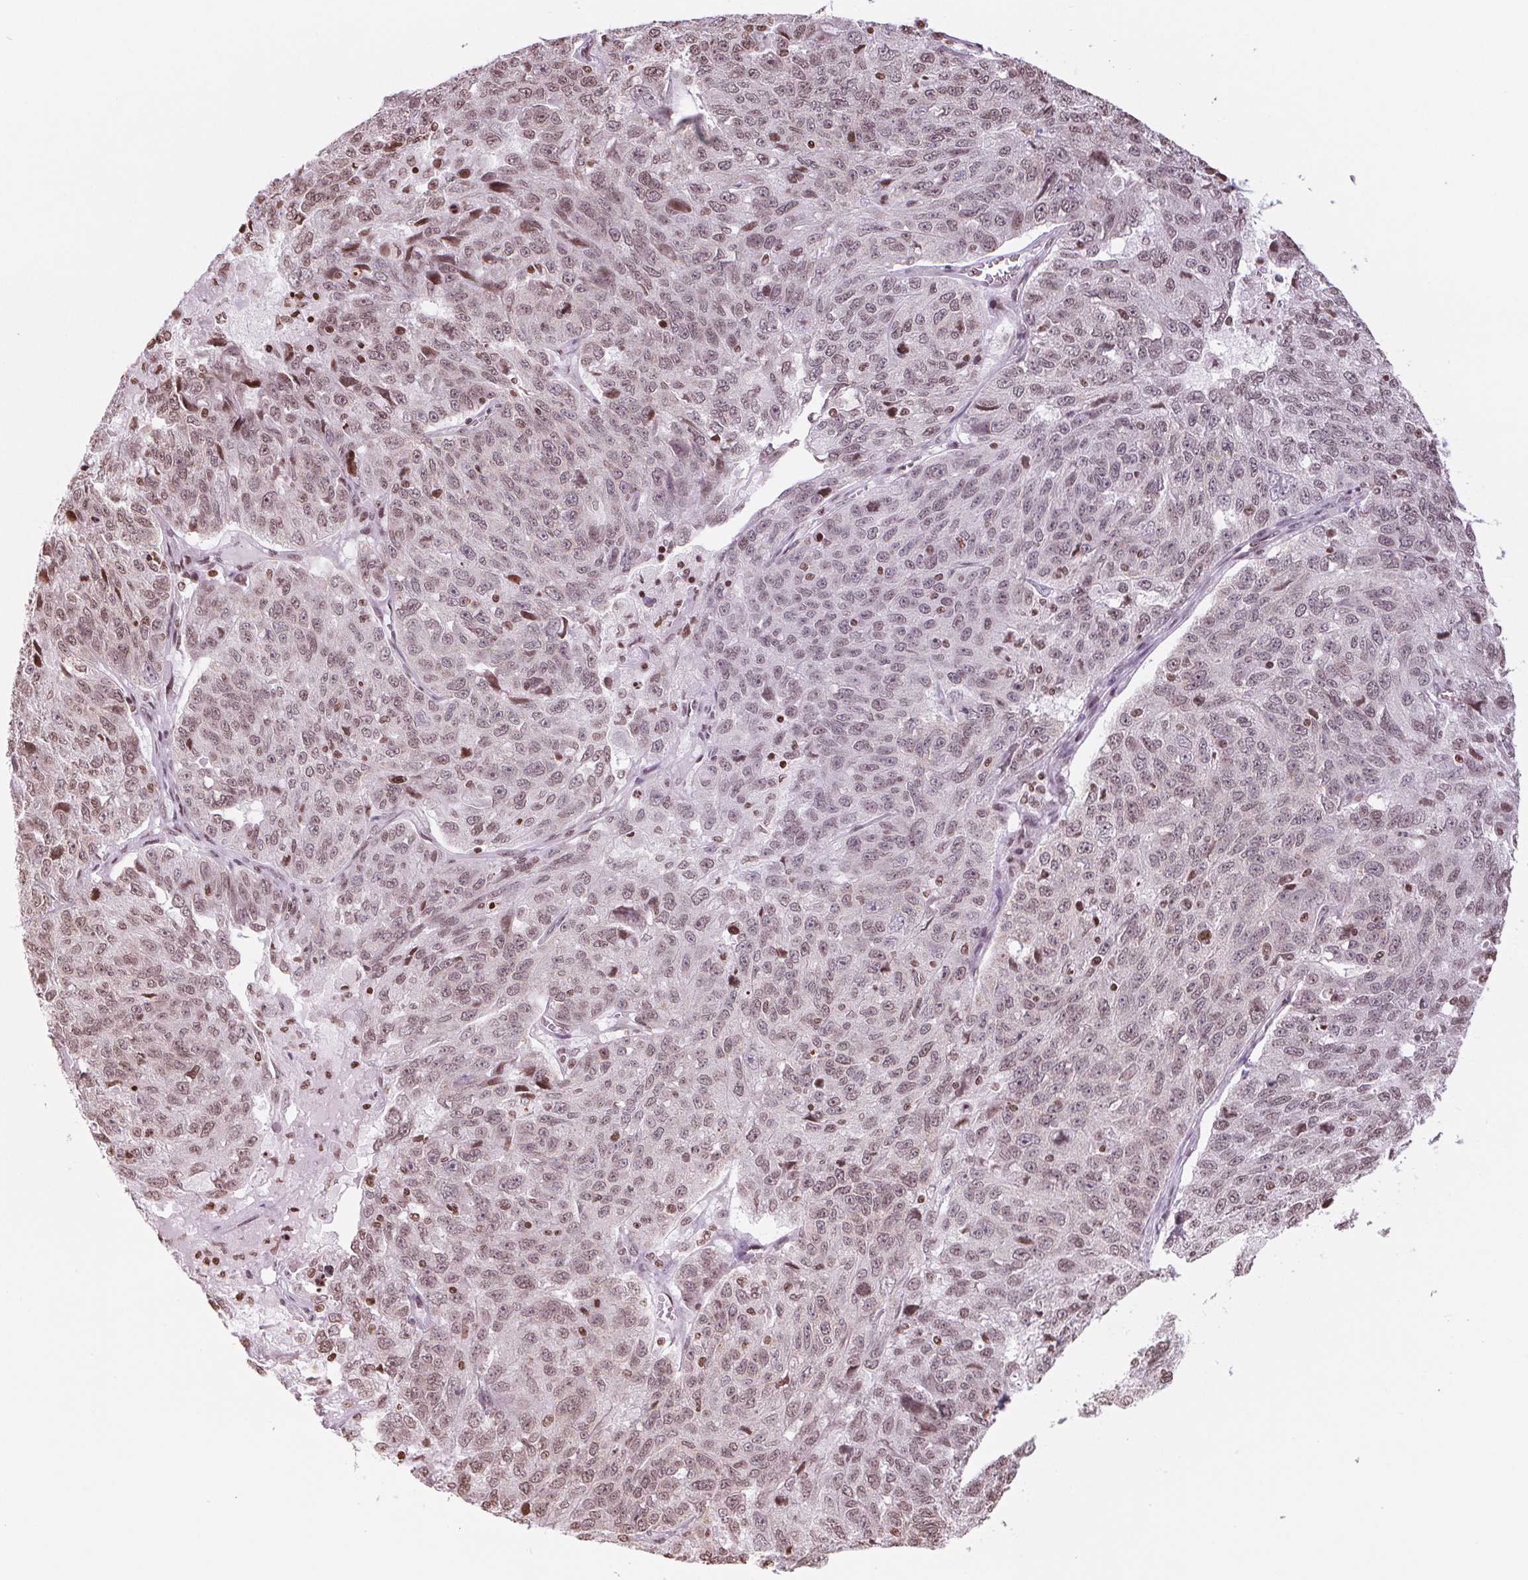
{"staining": {"intensity": "weak", "quantity": "25%-75%", "location": "nuclear"}, "tissue": "ovarian cancer", "cell_type": "Tumor cells", "image_type": "cancer", "snomed": [{"axis": "morphology", "description": "Cystadenocarcinoma, serous, NOS"}, {"axis": "topography", "description": "Ovary"}], "caption": "DAB (3,3'-diaminobenzidine) immunohistochemical staining of human ovarian cancer (serous cystadenocarcinoma) displays weak nuclear protein staining in about 25%-75% of tumor cells.", "gene": "SMIM12", "patient": {"sex": "female", "age": 71}}